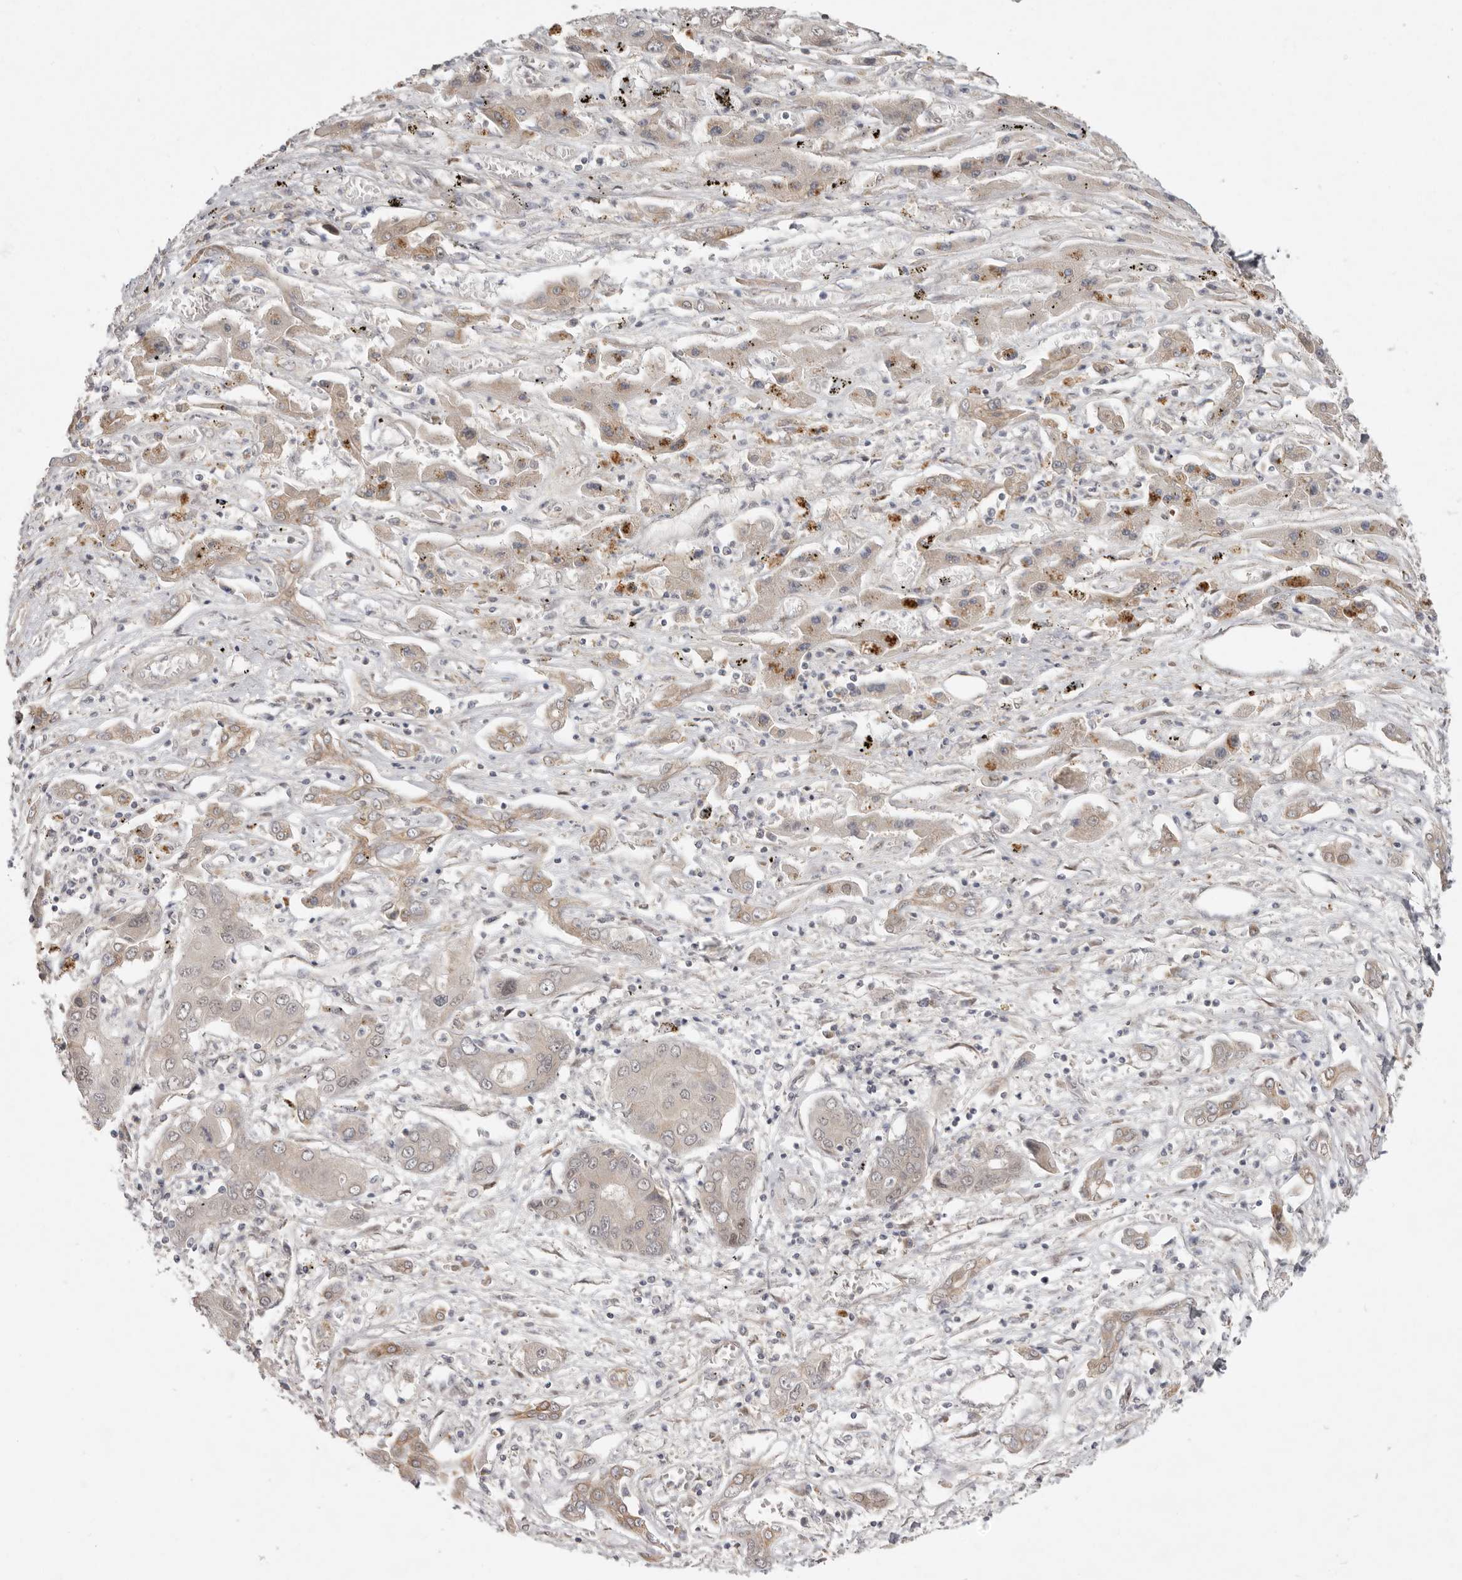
{"staining": {"intensity": "negative", "quantity": "none", "location": "none"}, "tissue": "liver cancer", "cell_type": "Tumor cells", "image_type": "cancer", "snomed": [{"axis": "morphology", "description": "Cholangiocarcinoma"}, {"axis": "topography", "description": "Liver"}], "caption": "IHC of human liver cancer (cholangiocarcinoma) displays no positivity in tumor cells. (IHC, brightfield microscopy, high magnification).", "gene": "NSUN4", "patient": {"sex": "male", "age": 67}}